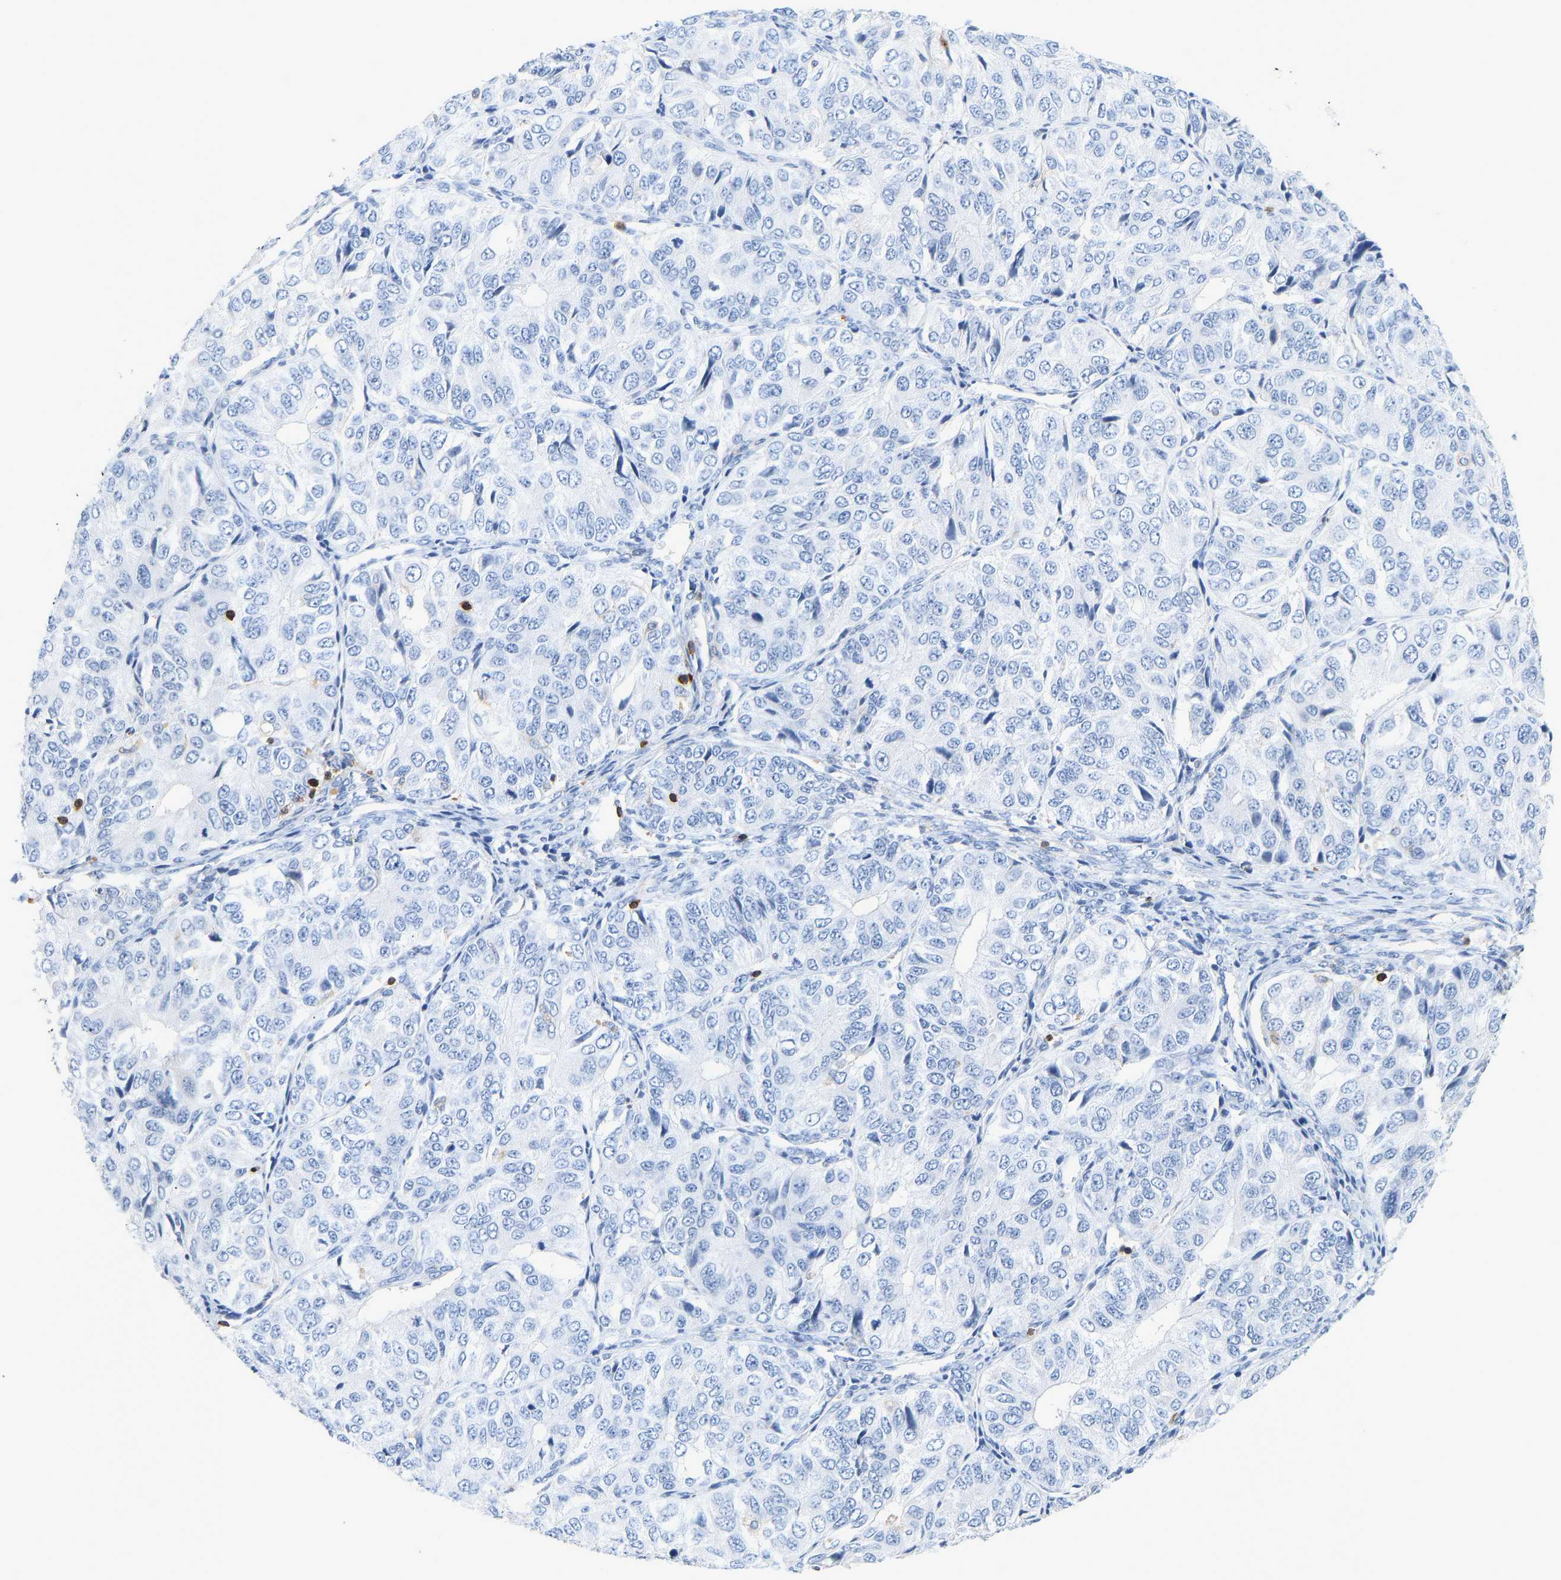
{"staining": {"intensity": "negative", "quantity": "none", "location": "none"}, "tissue": "ovarian cancer", "cell_type": "Tumor cells", "image_type": "cancer", "snomed": [{"axis": "morphology", "description": "Carcinoma, endometroid"}, {"axis": "topography", "description": "Ovary"}], "caption": "Immunohistochemical staining of endometroid carcinoma (ovarian) shows no significant staining in tumor cells.", "gene": "EVL", "patient": {"sex": "female", "age": 51}}